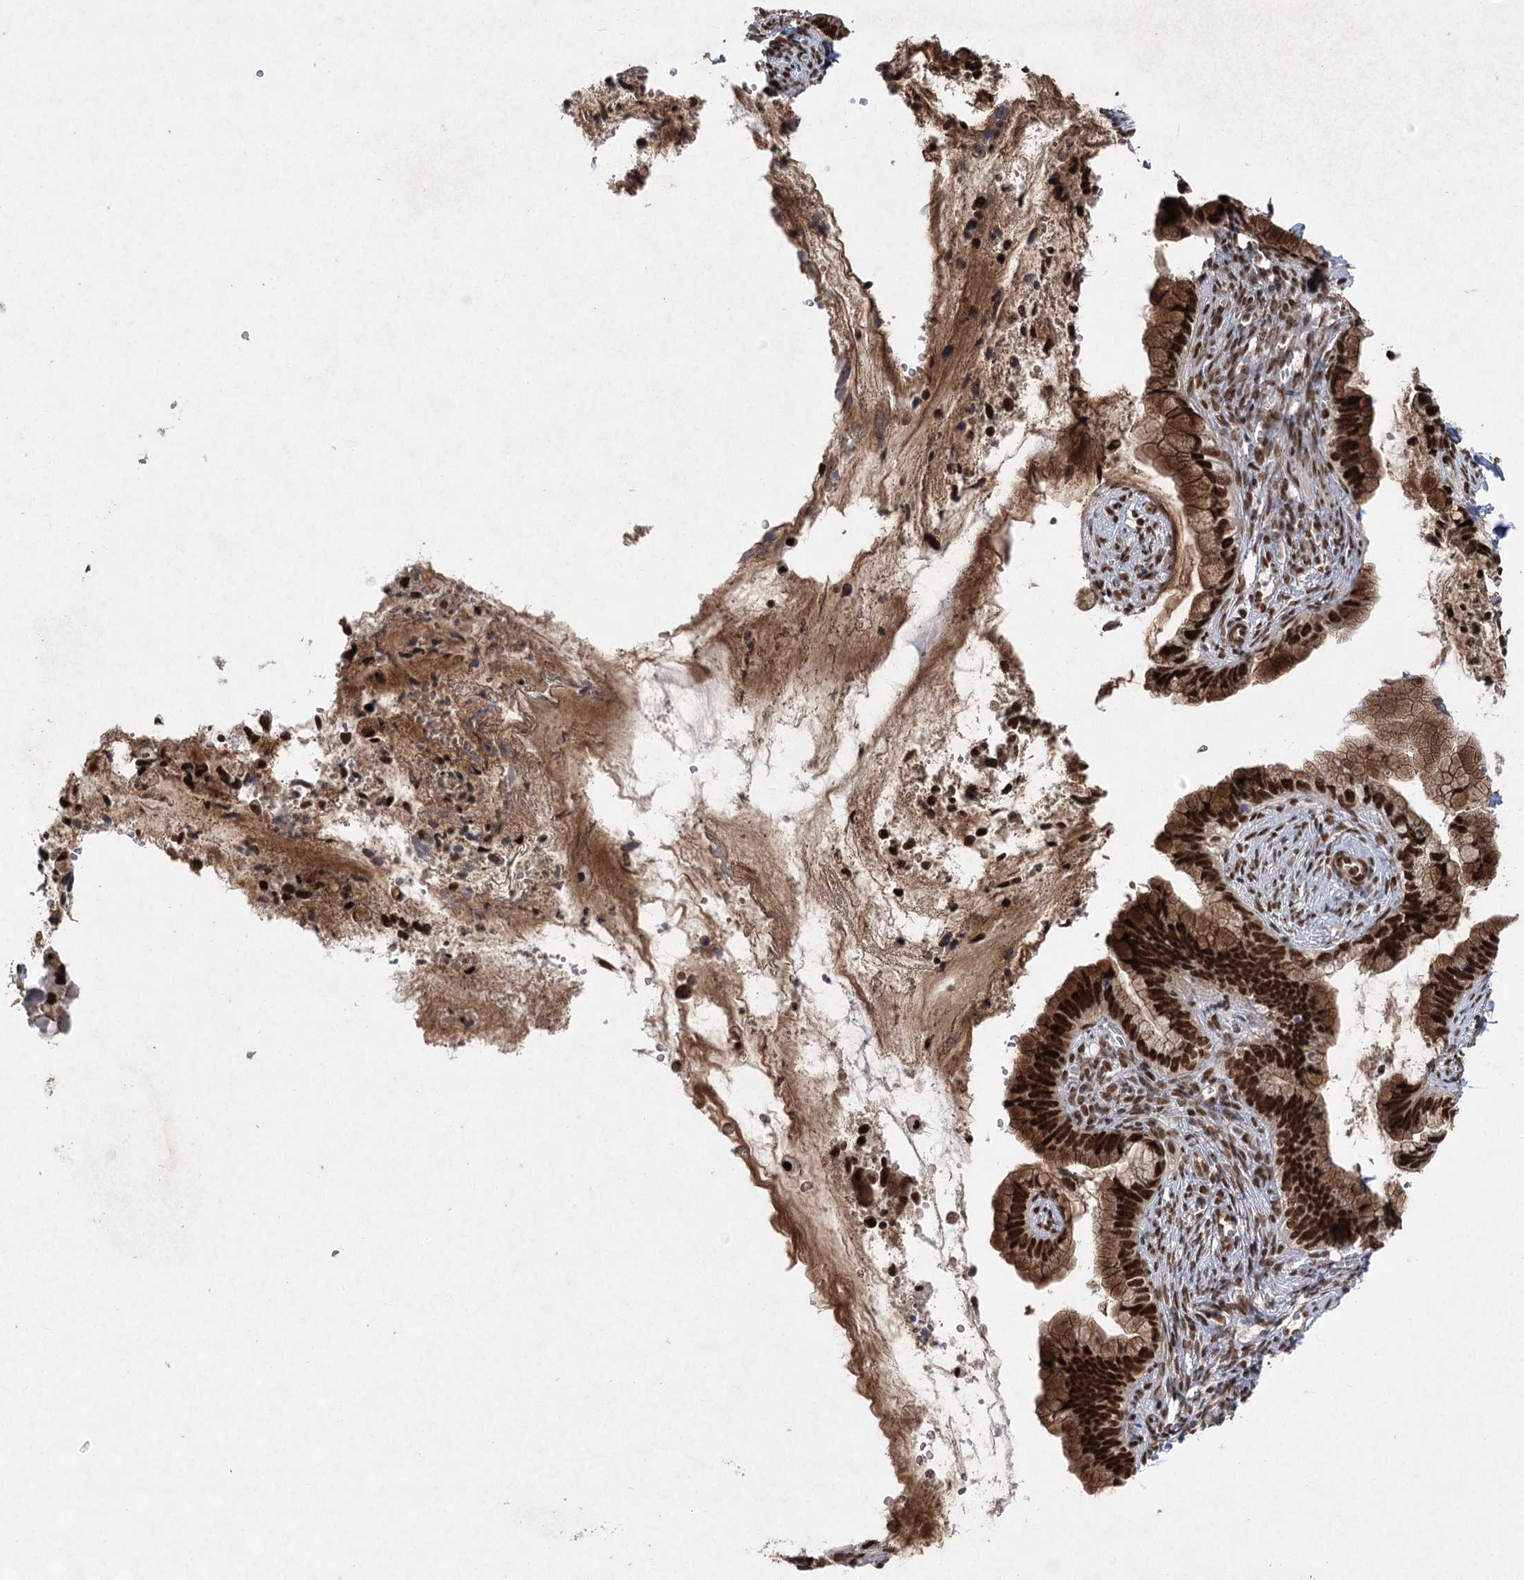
{"staining": {"intensity": "strong", "quantity": ">75%", "location": "cytoplasmic/membranous,nuclear"}, "tissue": "cervical cancer", "cell_type": "Tumor cells", "image_type": "cancer", "snomed": [{"axis": "morphology", "description": "Adenocarcinoma, NOS"}, {"axis": "topography", "description": "Cervix"}], "caption": "Cervical cancer stained for a protein (brown) exhibits strong cytoplasmic/membranous and nuclear positive positivity in about >75% of tumor cells.", "gene": "ZCCHC8", "patient": {"sex": "female", "age": 44}}